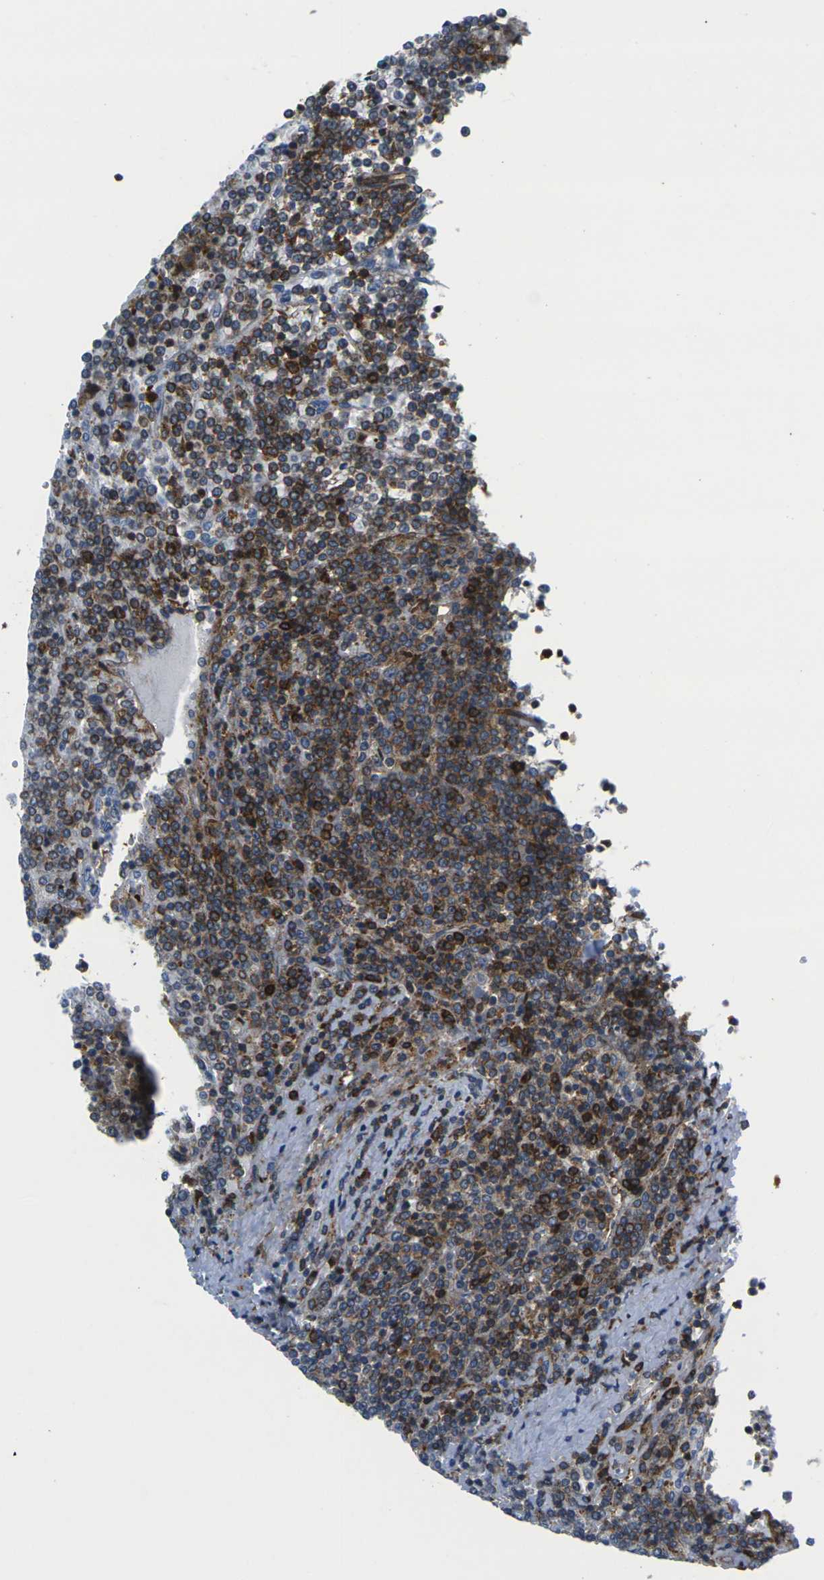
{"staining": {"intensity": "strong", "quantity": "25%-75%", "location": "cytoplasmic/membranous"}, "tissue": "lymphoma", "cell_type": "Tumor cells", "image_type": "cancer", "snomed": [{"axis": "morphology", "description": "Malignant lymphoma, non-Hodgkin's type, Low grade"}, {"axis": "topography", "description": "Spleen"}], "caption": "This is an image of IHC staining of low-grade malignant lymphoma, non-Hodgkin's type, which shows strong positivity in the cytoplasmic/membranous of tumor cells.", "gene": "IQGAP1", "patient": {"sex": "female", "age": 19}}